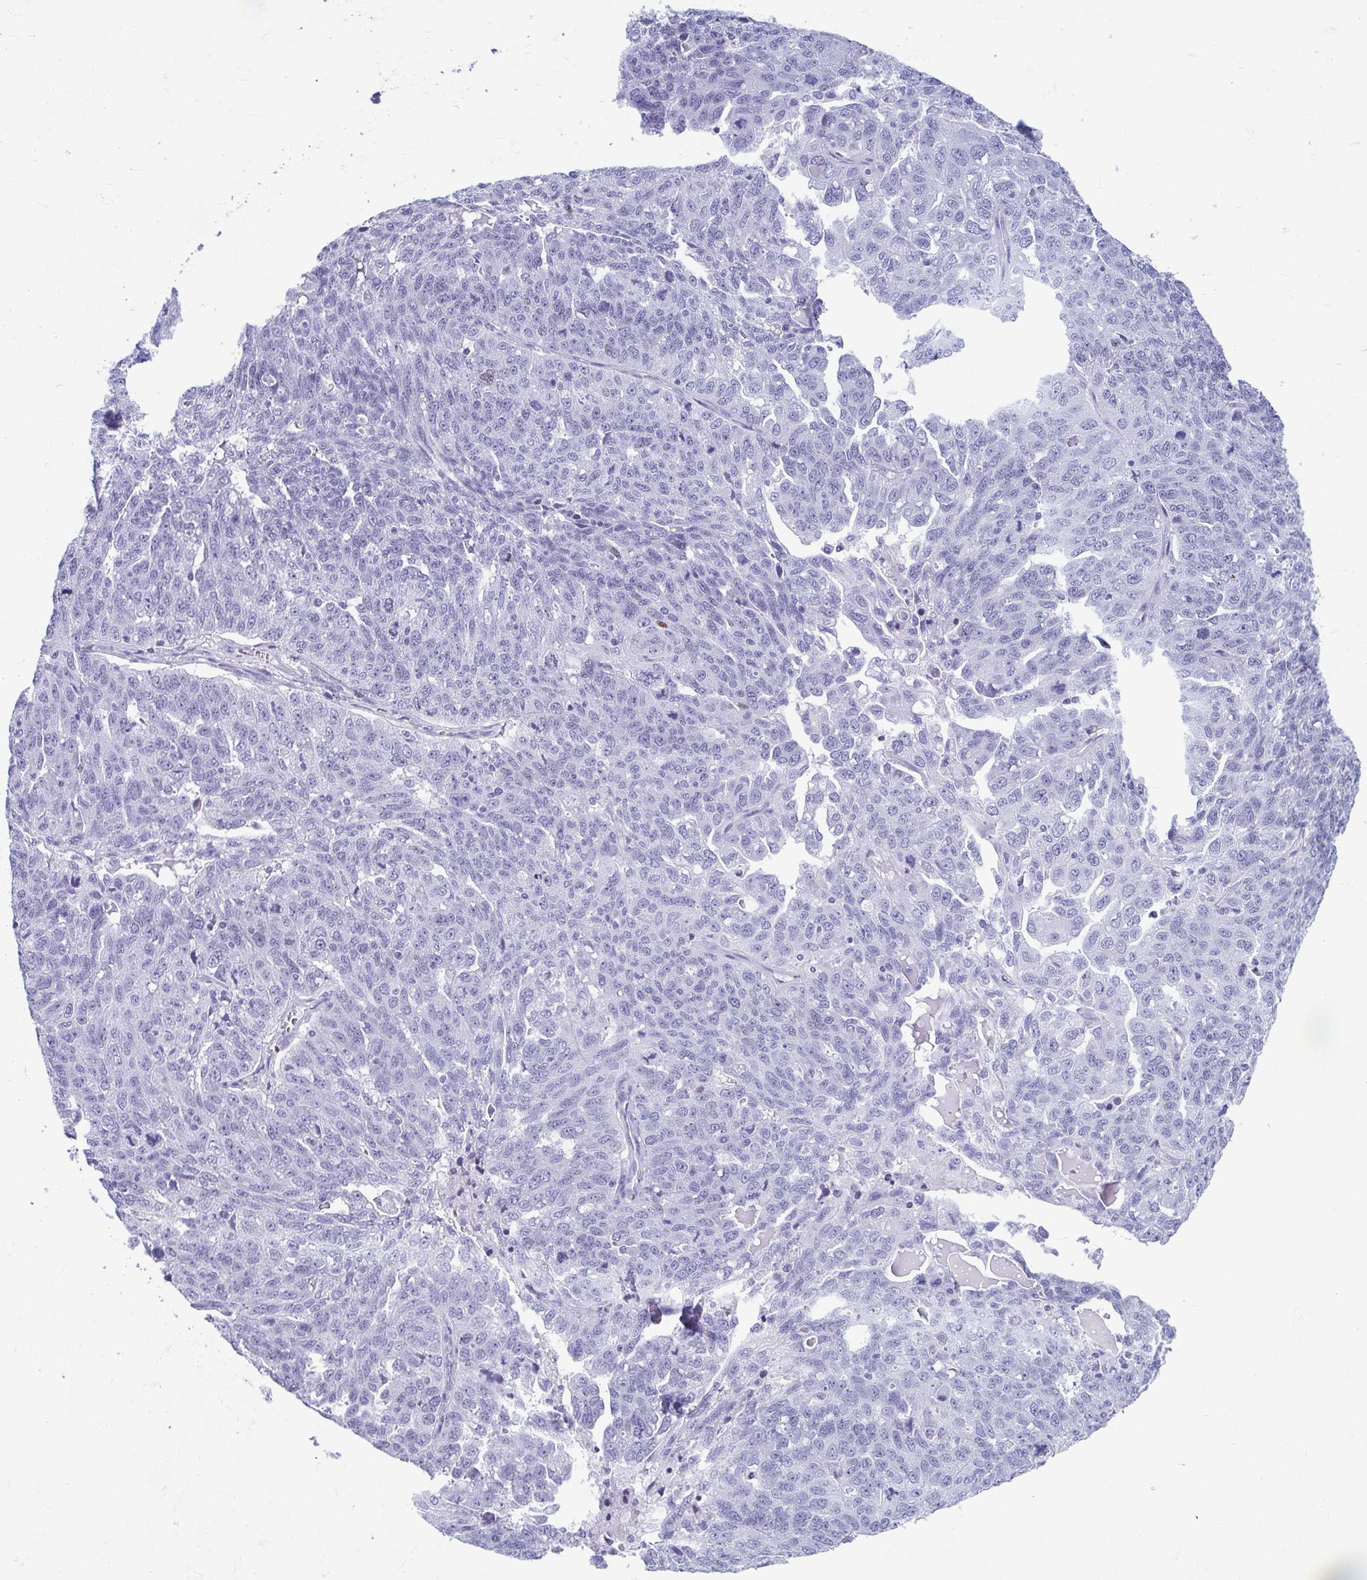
{"staining": {"intensity": "negative", "quantity": "none", "location": "none"}, "tissue": "ovarian cancer", "cell_type": "Tumor cells", "image_type": "cancer", "snomed": [{"axis": "morphology", "description": "Cystadenocarcinoma, serous, NOS"}, {"axis": "topography", "description": "Ovary"}], "caption": "The immunohistochemistry (IHC) photomicrograph has no significant positivity in tumor cells of serous cystadenocarcinoma (ovarian) tissue. (DAB immunohistochemistry (IHC) with hematoxylin counter stain).", "gene": "TCEAL3", "patient": {"sex": "female", "age": 71}}